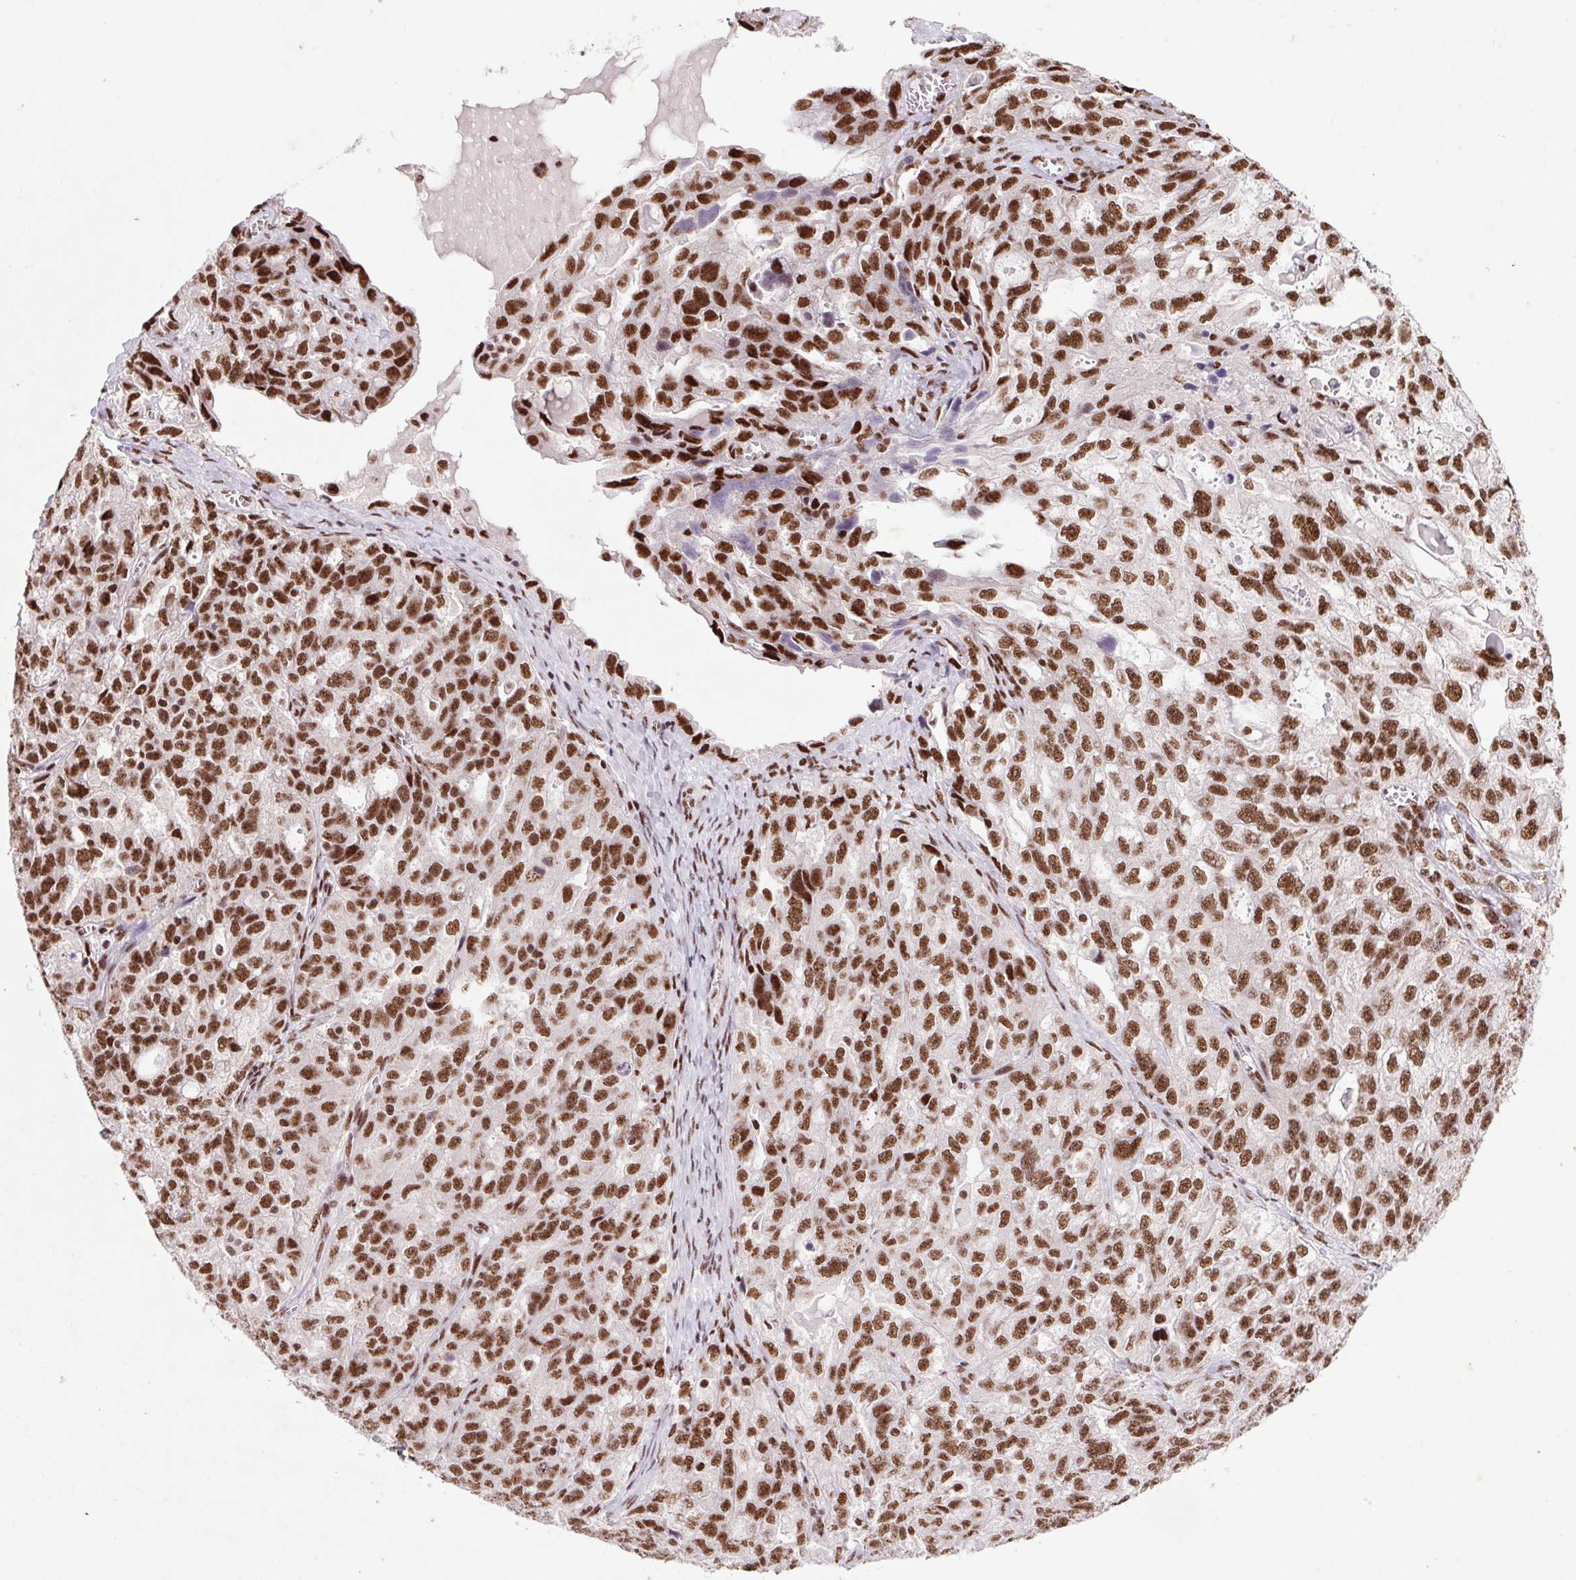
{"staining": {"intensity": "strong", "quantity": ">75%", "location": "nuclear"}, "tissue": "ovarian cancer", "cell_type": "Tumor cells", "image_type": "cancer", "snomed": [{"axis": "morphology", "description": "Cystadenocarcinoma, serous, NOS"}, {"axis": "topography", "description": "Ovary"}], "caption": "Human serous cystadenocarcinoma (ovarian) stained with a protein marker displays strong staining in tumor cells.", "gene": "LDLRAD4", "patient": {"sex": "female", "age": 51}}